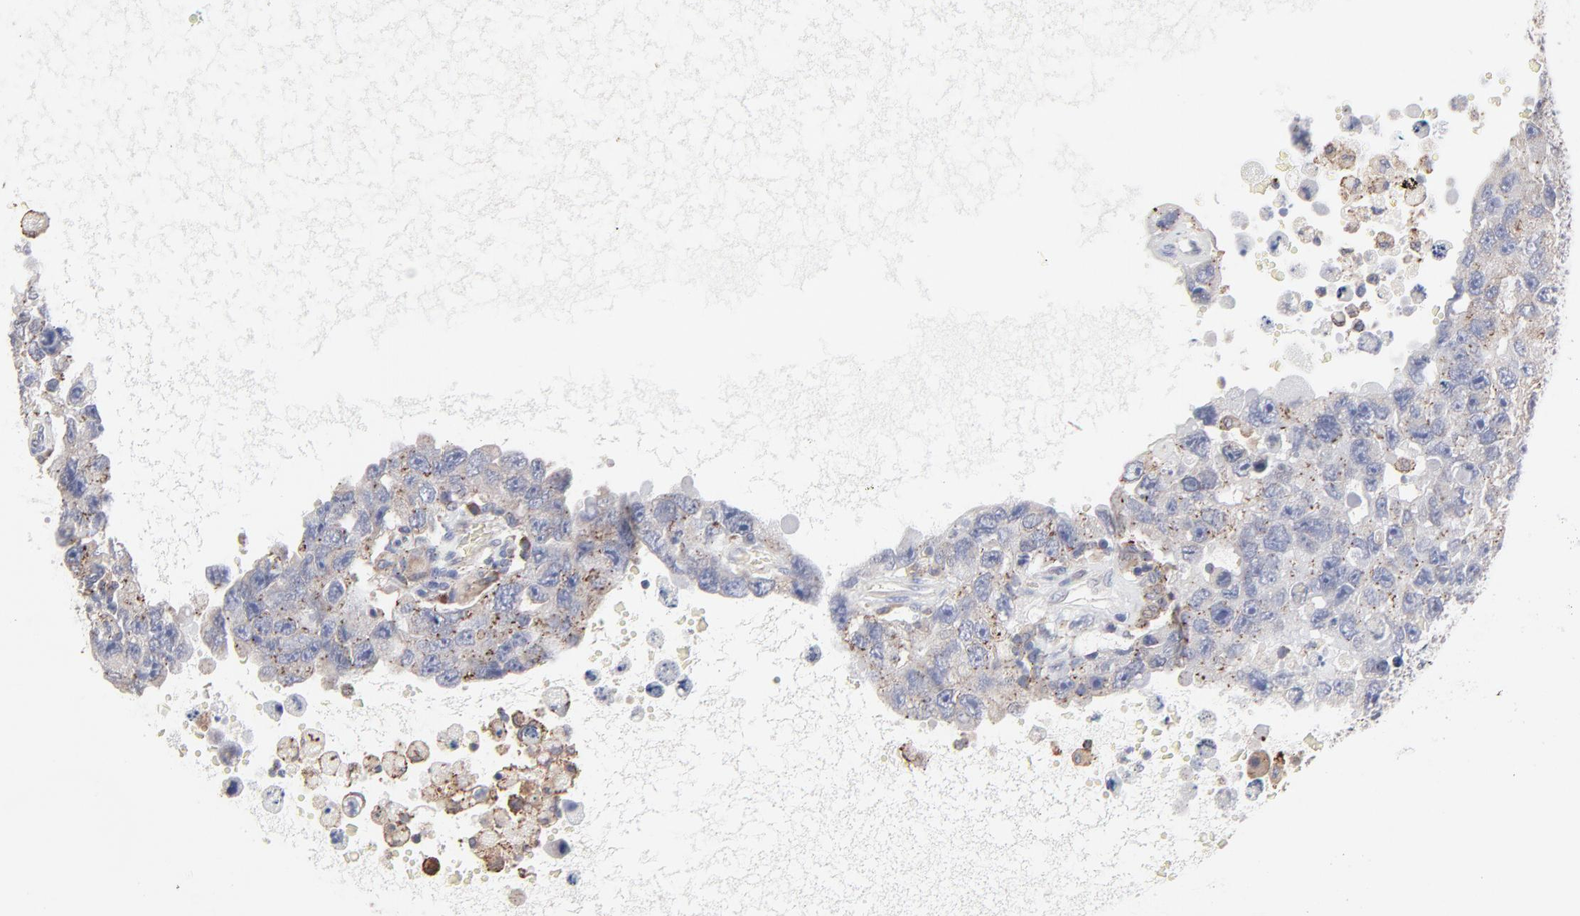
{"staining": {"intensity": "negative", "quantity": "none", "location": "none"}, "tissue": "testis cancer", "cell_type": "Tumor cells", "image_type": "cancer", "snomed": [{"axis": "morphology", "description": "Carcinoma, Embryonal, NOS"}, {"axis": "topography", "description": "Testis"}], "caption": "Photomicrograph shows no protein positivity in tumor cells of testis cancer tissue. (Brightfield microscopy of DAB (3,3'-diaminobenzidine) immunohistochemistry at high magnification).", "gene": "TRIM22", "patient": {"sex": "male", "age": 26}}